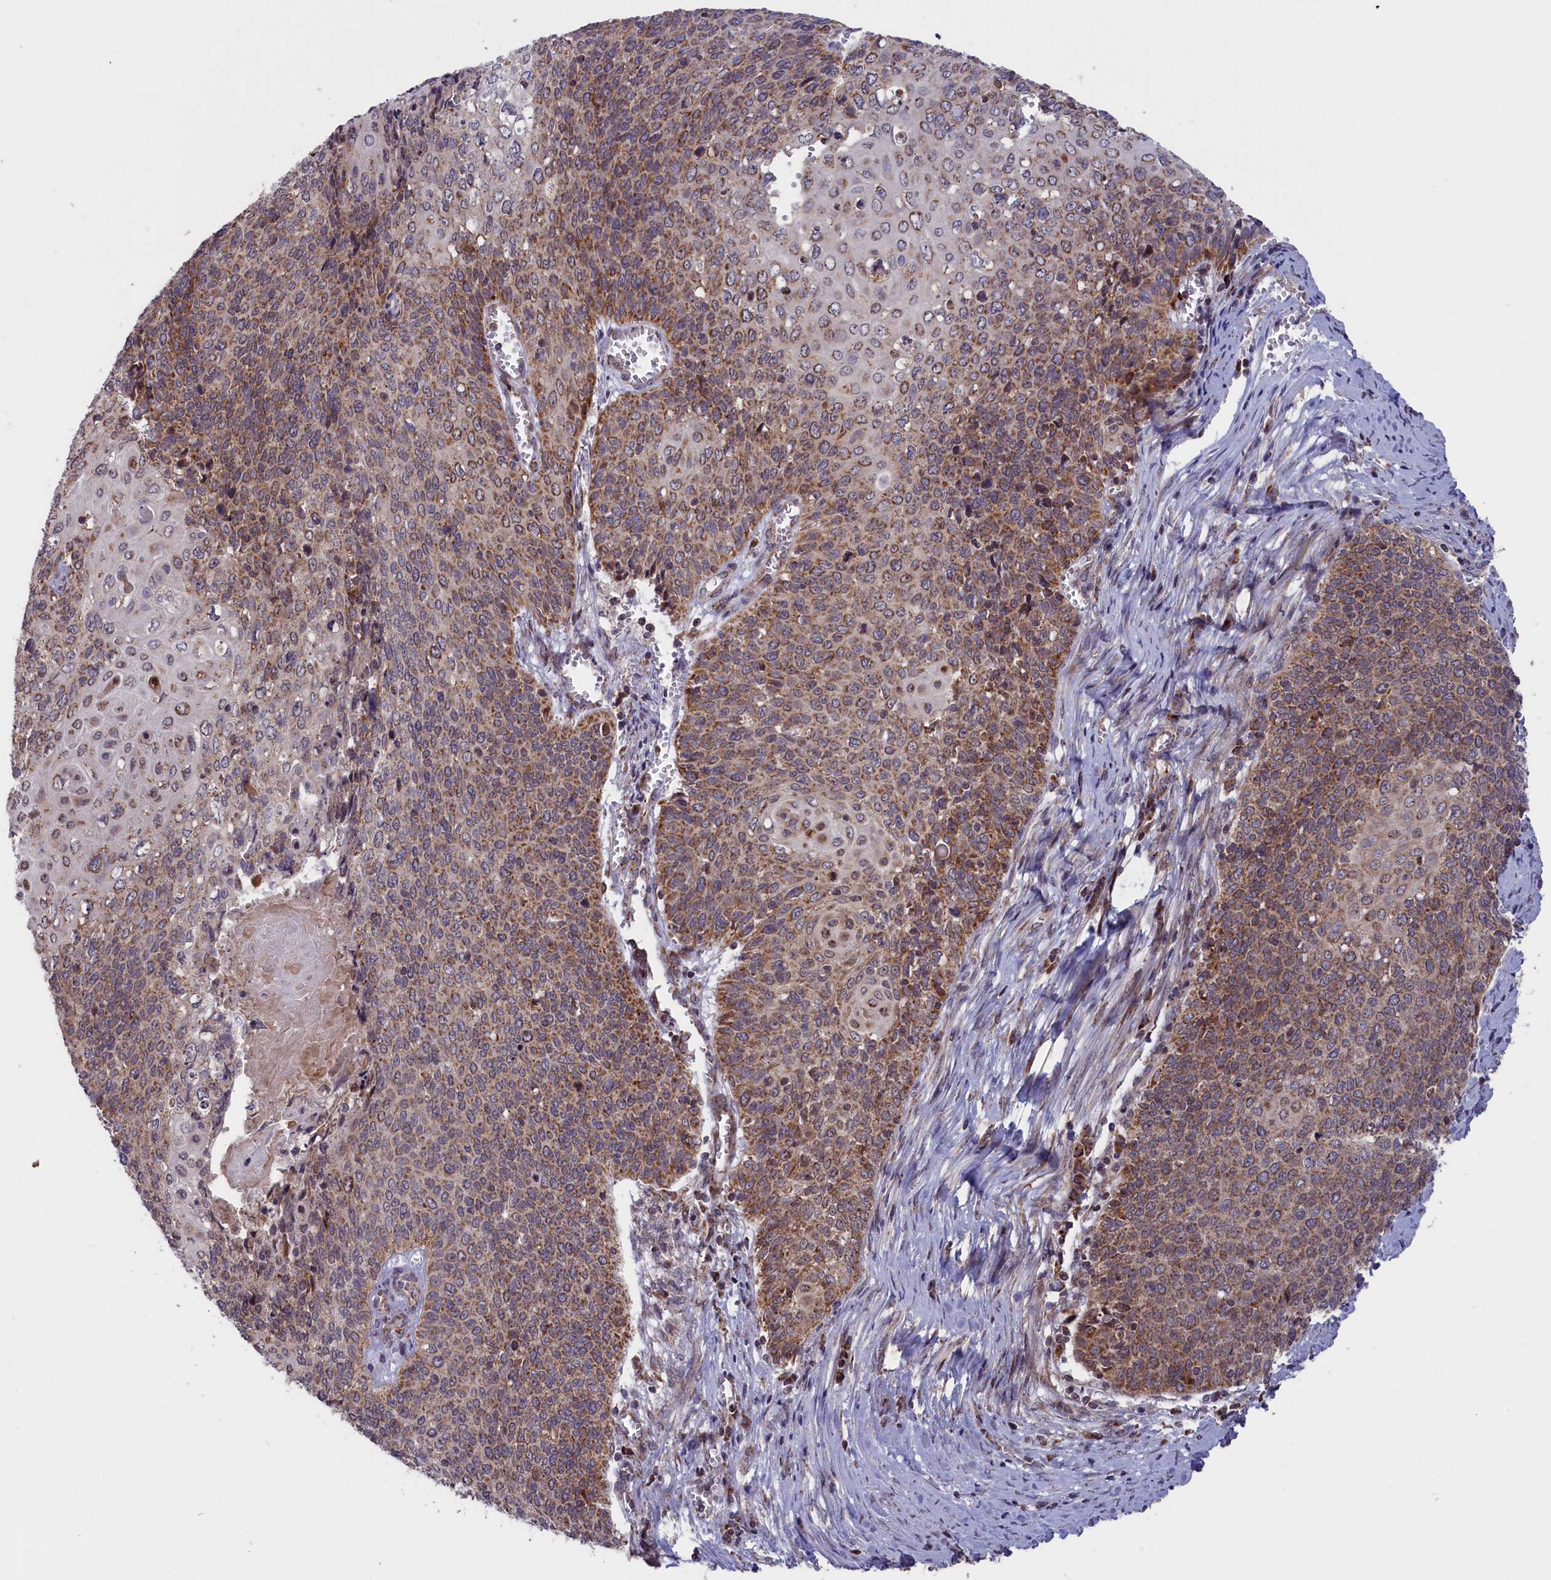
{"staining": {"intensity": "moderate", "quantity": "25%-75%", "location": "cytoplasmic/membranous"}, "tissue": "cervical cancer", "cell_type": "Tumor cells", "image_type": "cancer", "snomed": [{"axis": "morphology", "description": "Squamous cell carcinoma, NOS"}, {"axis": "topography", "description": "Cervix"}], "caption": "A brown stain shows moderate cytoplasmic/membranous staining of a protein in squamous cell carcinoma (cervical) tumor cells.", "gene": "TIMM44", "patient": {"sex": "female", "age": 39}}